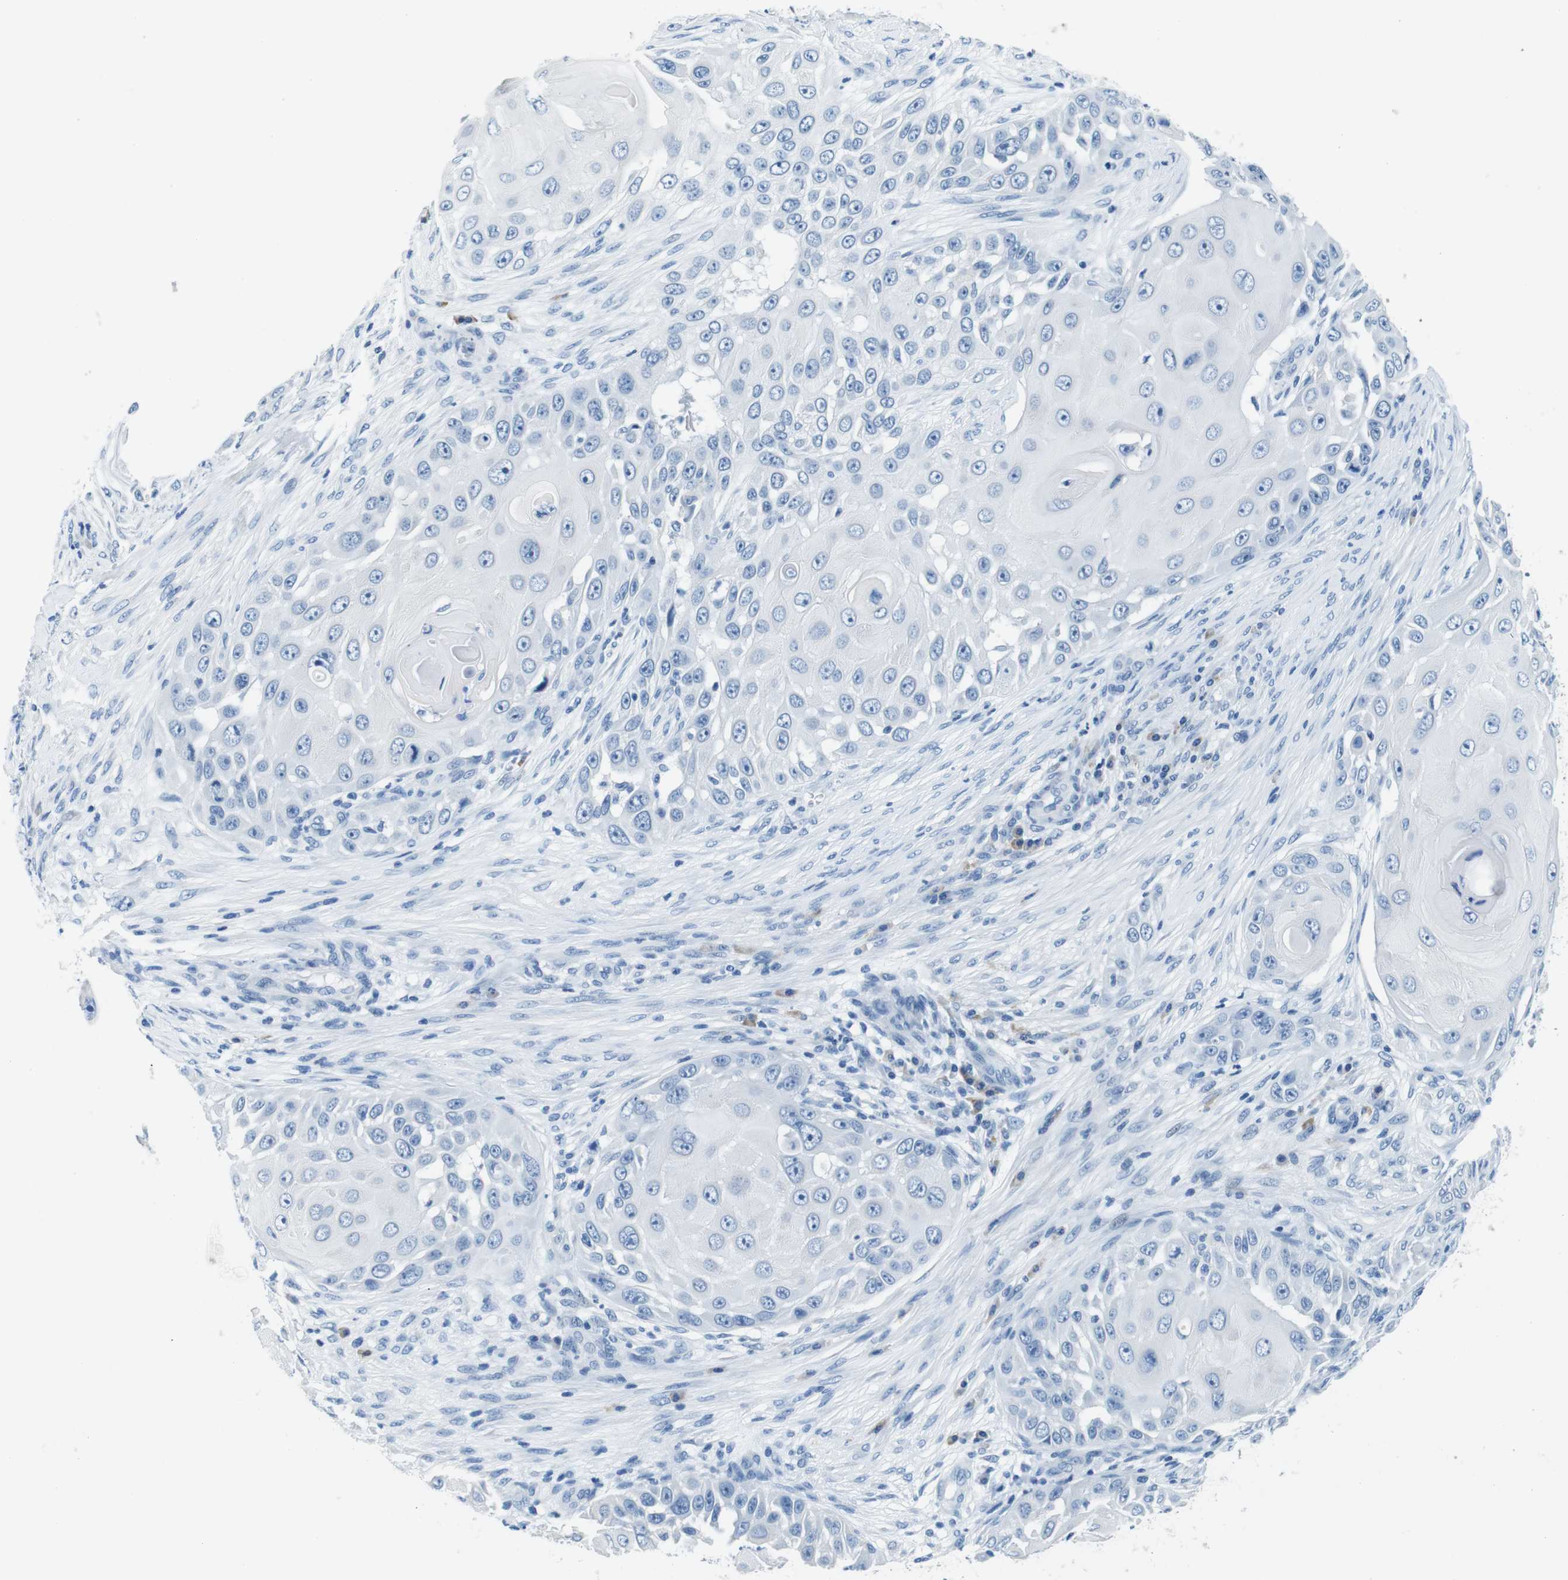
{"staining": {"intensity": "negative", "quantity": "none", "location": "none"}, "tissue": "skin cancer", "cell_type": "Tumor cells", "image_type": "cancer", "snomed": [{"axis": "morphology", "description": "Squamous cell carcinoma, NOS"}, {"axis": "topography", "description": "Skin"}], "caption": "There is no significant positivity in tumor cells of skin cancer (squamous cell carcinoma).", "gene": "IGHD", "patient": {"sex": "female", "age": 44}}